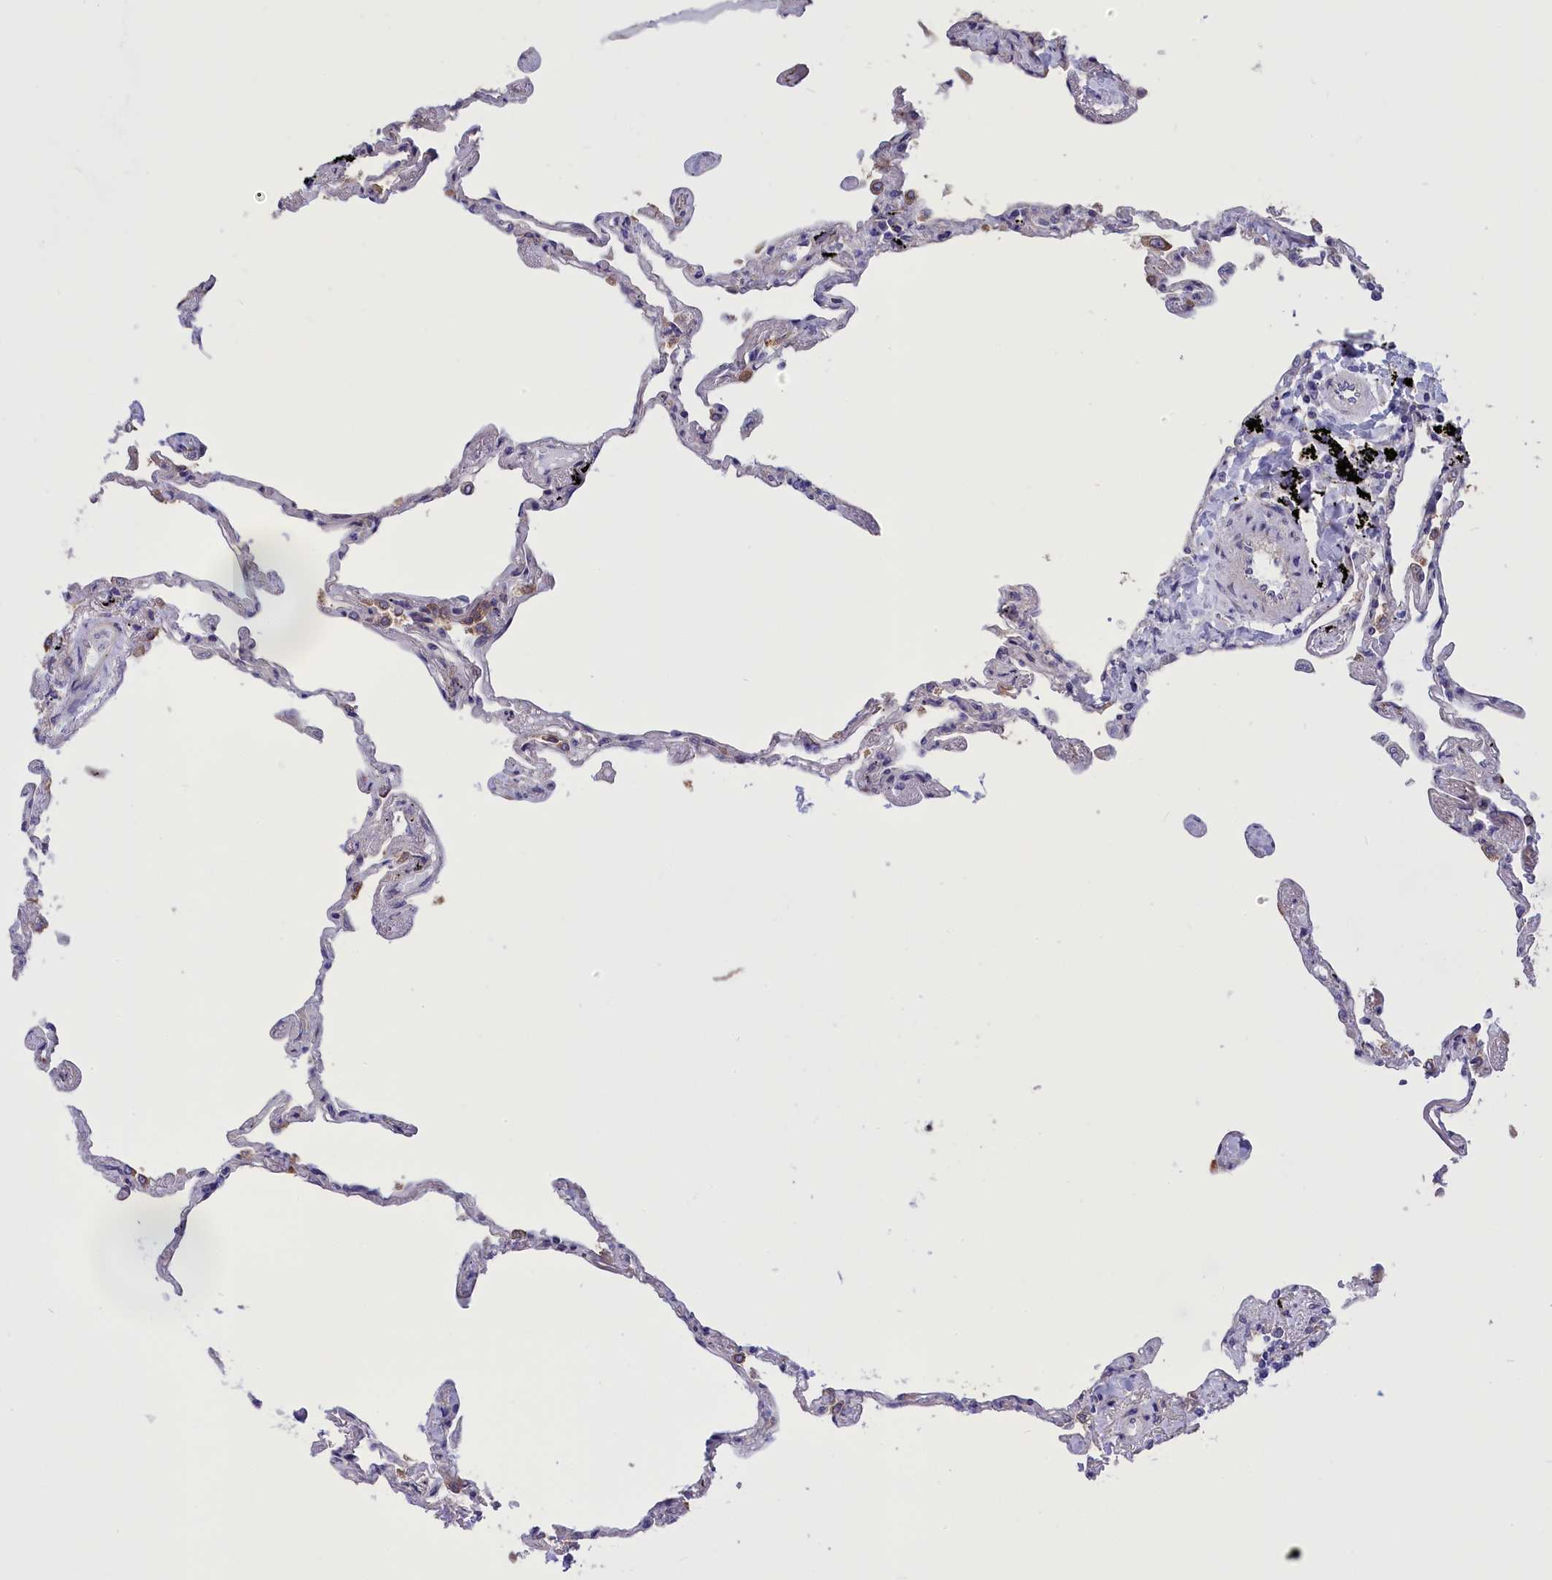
{"staining": {"intensity": "moderate", "quantity": "<25%", "location": "cytoplasmic/membranous"}, "tissue": "lung", "cell_type": "Alveolar cells", "image_type": "normal", "snomed": [{"axis": "morphology", "description": "Normal tissue, NOS"}, {"axis": "topography", "description": "Lung"}], "caption": "Protein expression analysis of normal lung exhibits moderate cytoplasmic/membranous positivity in approximately <25% of alveolar cells.", "gene": "CYP2U1", "patient": {"sex": "female", "age": 67}}